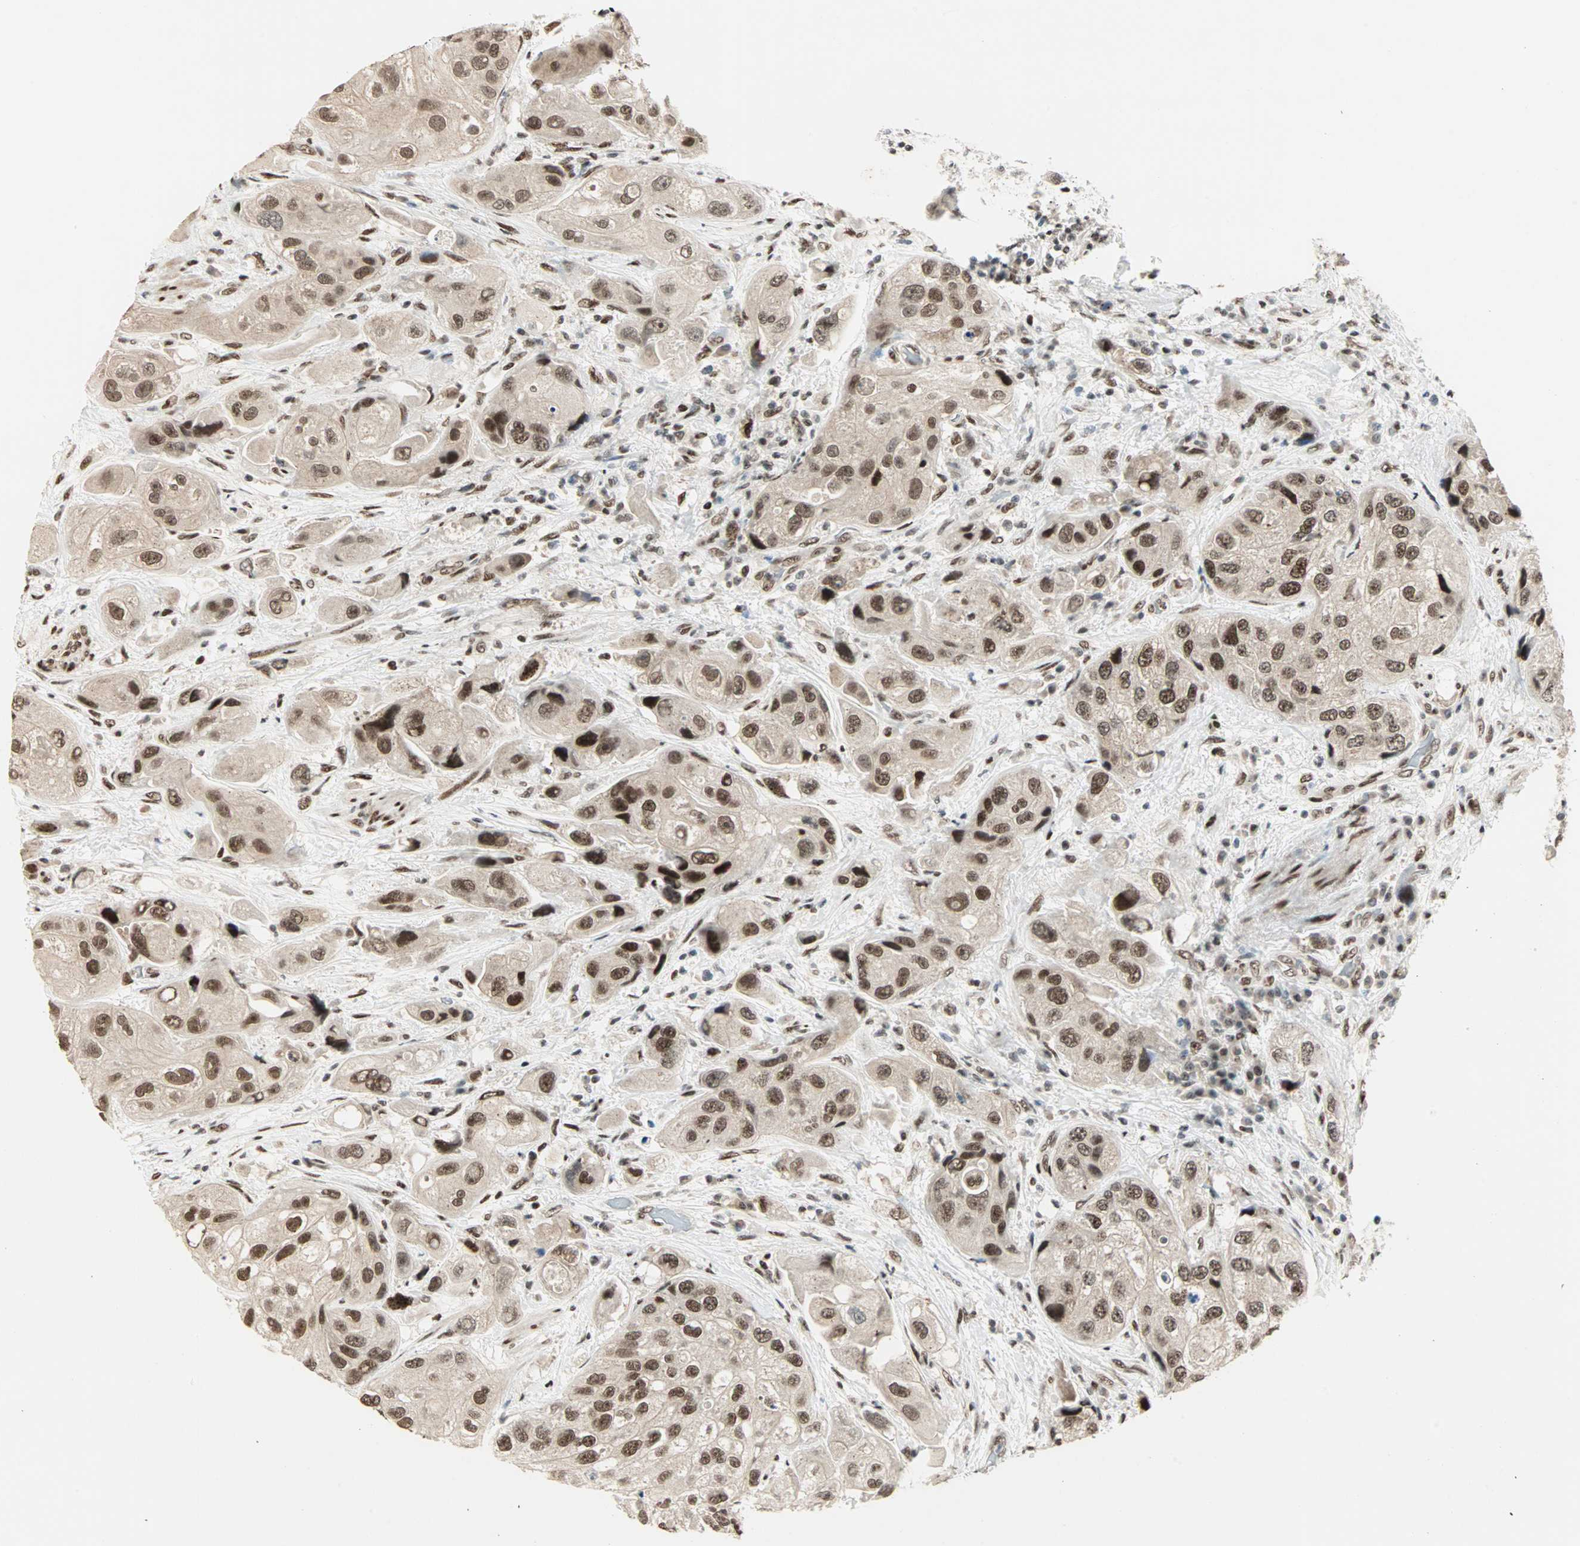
{"staining": {"intensity": "moderate", "quantity": ">75%", "location": "nuclear"}, "tissue": "urothelial cancer", "cell_type": "Tumor cells", "image_type": "cancer", "snomed": [{"axis": "morphology", "description": "Urothelial carcinoma, High grade"}, {"axis": "topography", "description": "Urinary bladder"}], "caption": "Protein expression analysis of human high-grade urothelial carcinoma reveals moderate nuclear positivity in about >75% of tumor cells.", "gene": "BLM", "patient": {"sex": "female", "age": 64}}